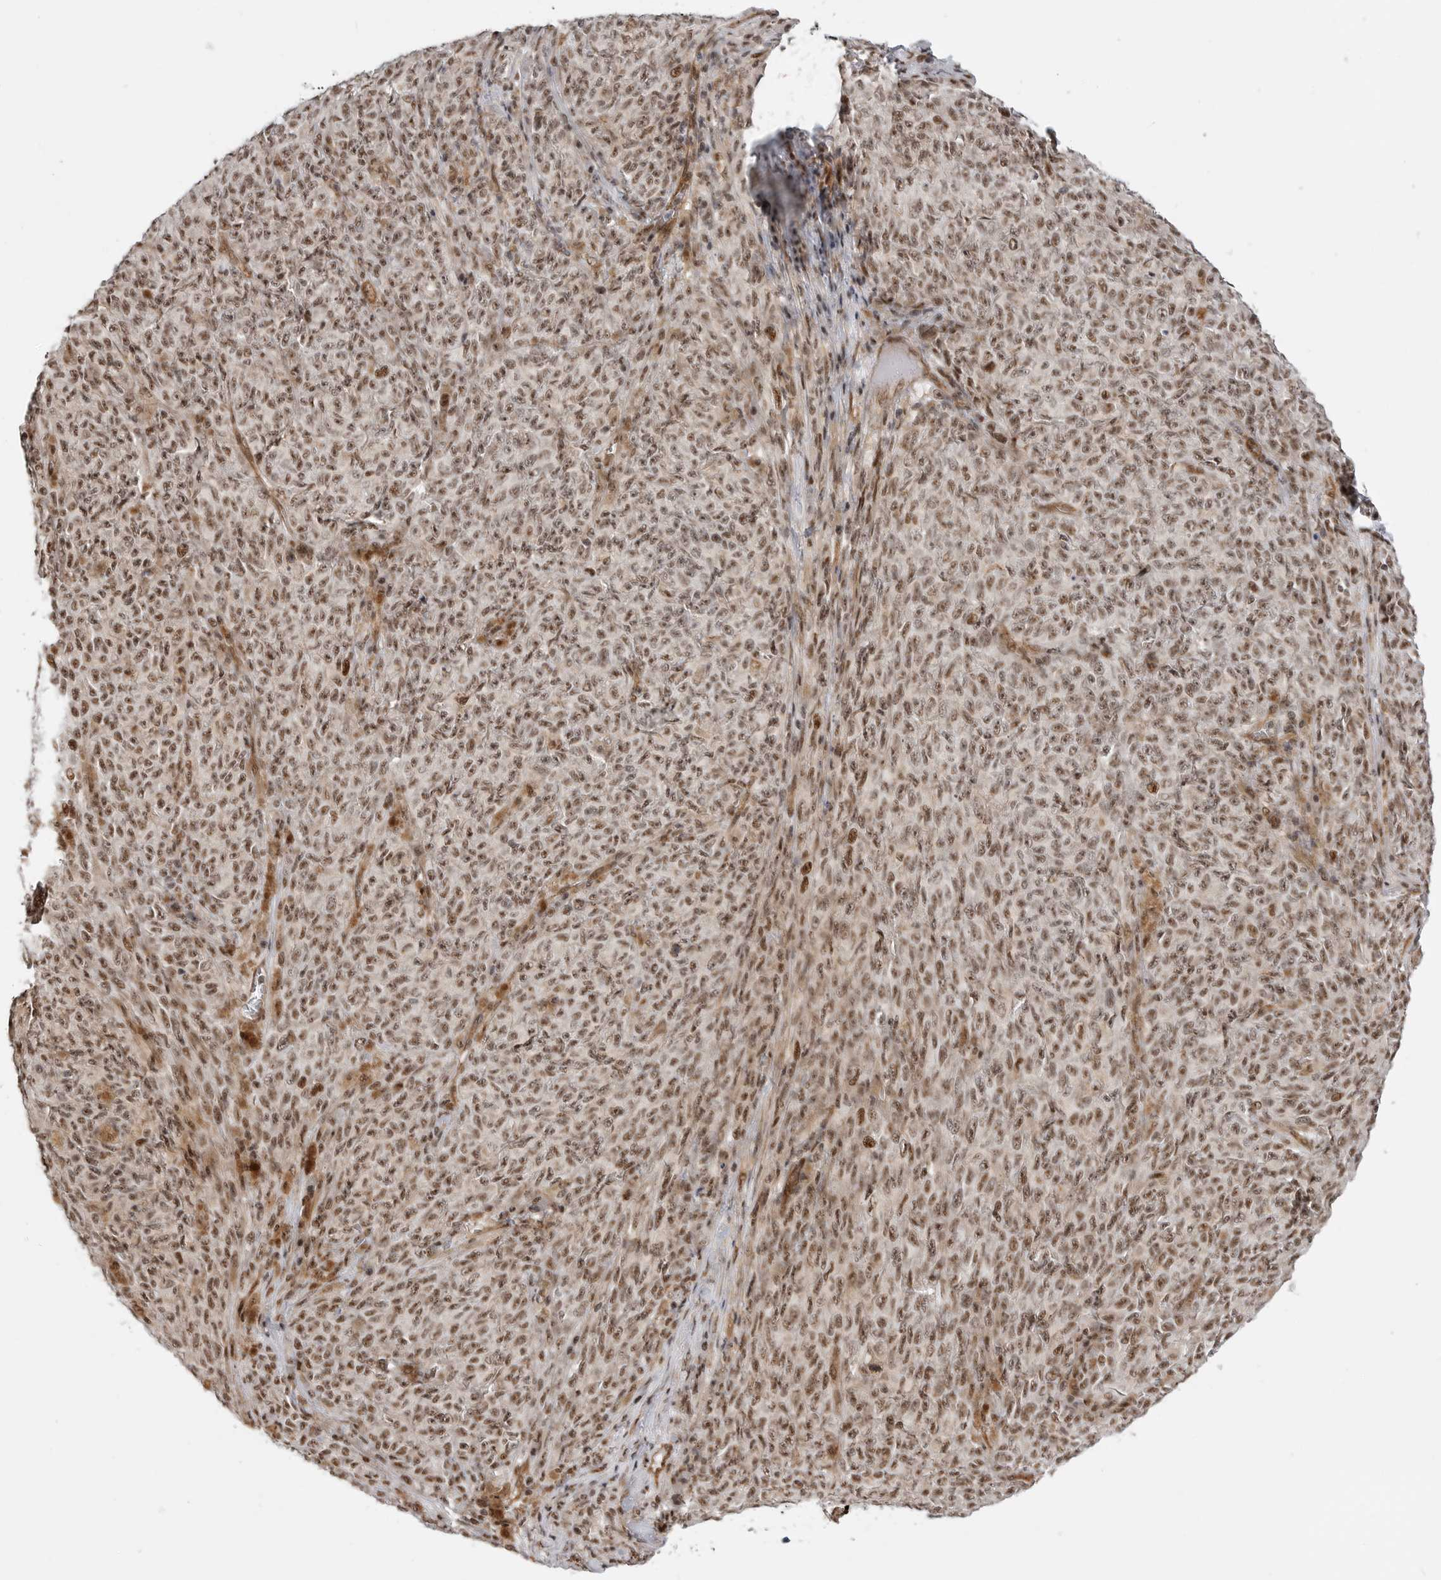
{"staining": {"intensity": "moderate", "quantity": ">75%", "location": "nuclear"}, "tissue": "melanoma", "cell_type": "Tumor cells", "image_type": "cancer", "snomed": [{"axis": "morphology", "description": "Malignant melanoma, NOS"}, {"axis": "topography", "description": "Skin"}], "caption": "Malignant melanoma was stained to show a protein in brown. There is medium levels of moderate nuclear positivity in about >75% of tumor cells.", "gene": "GPATCH2", "patient": {"sex": "female", "age": 82}}